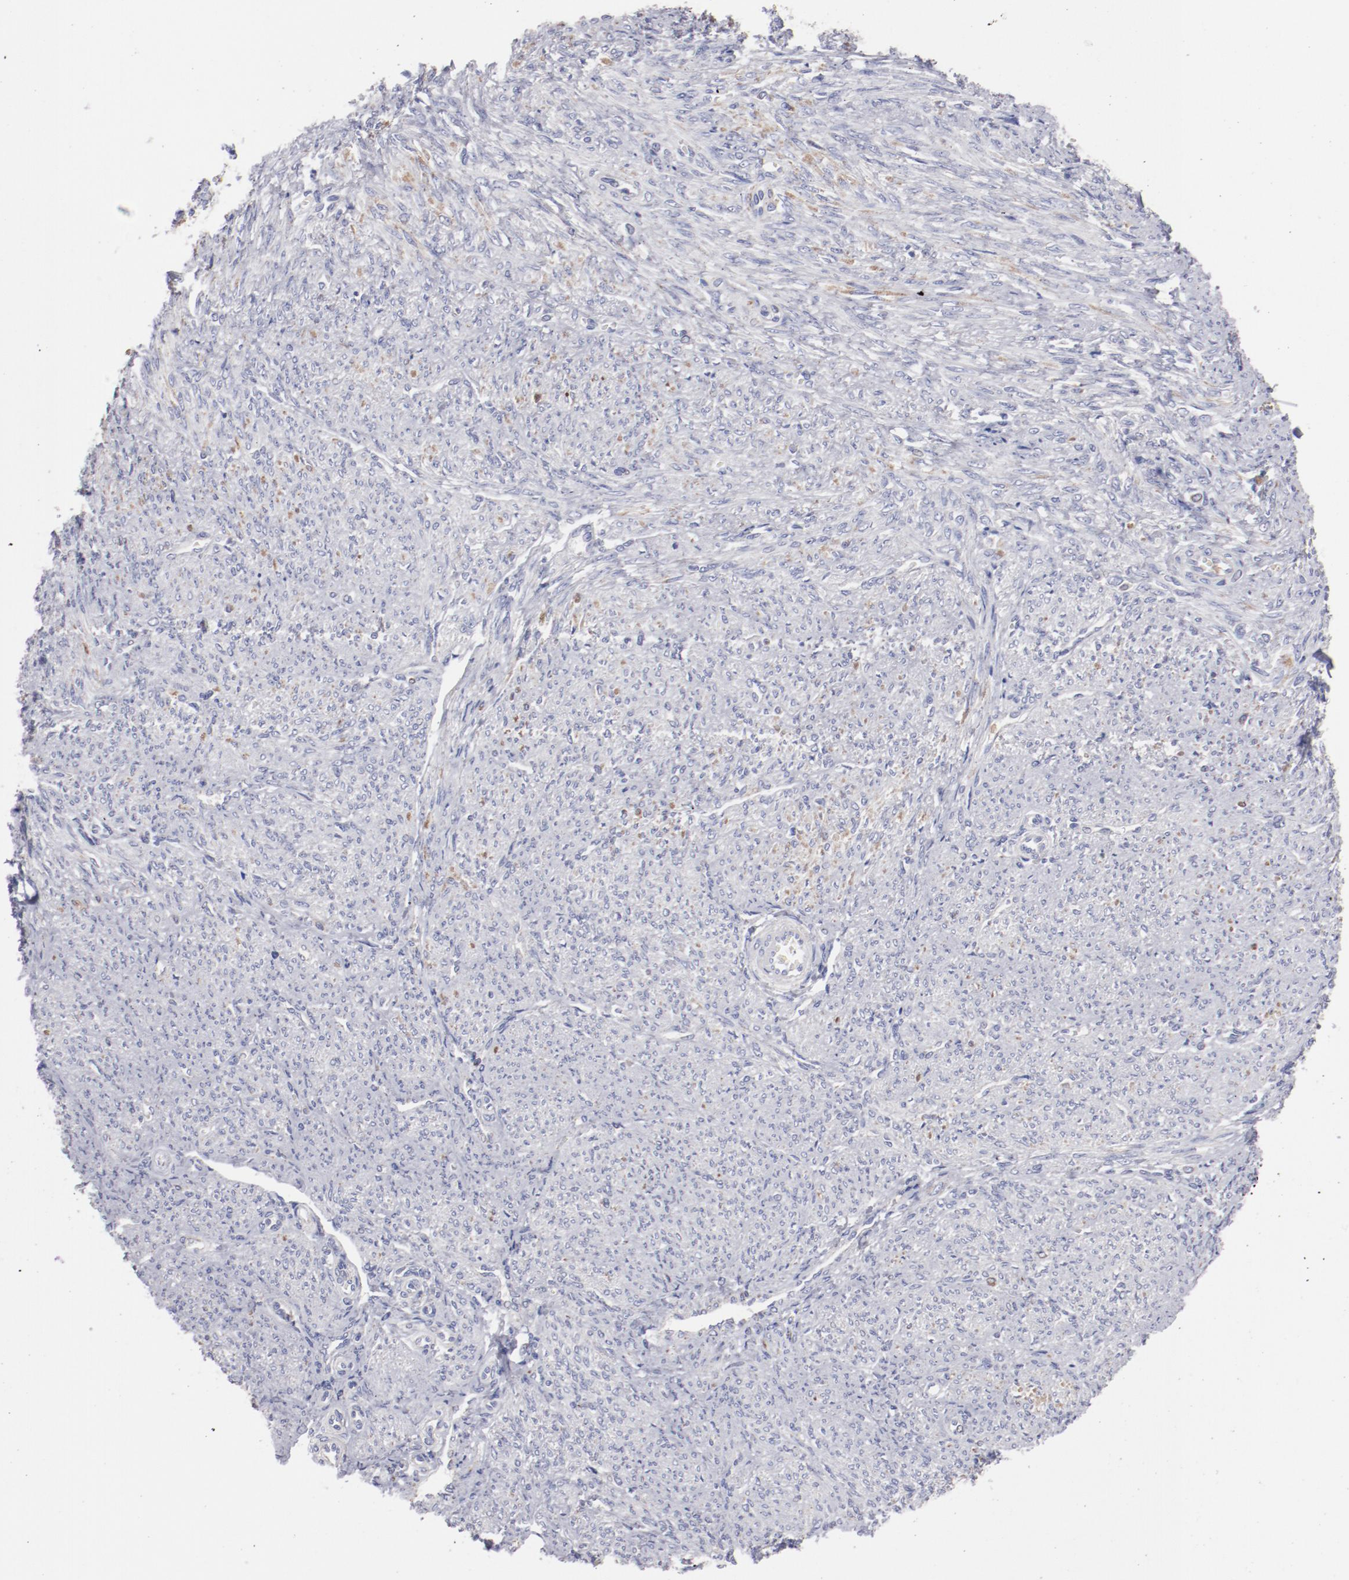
{"staining": {"intensity": "weak", "quantity": "<25%", "location": "cytoplasmic/membranous"}, "tissue": "smooth muscle", "cell_type": "Smooth muscle cells", "image_type": "normal", "snomed": [{"axis": "morphology", "description": "Normal tissue, NOS"}, {"axis": "topography", "description": "Smooth muscle"}], "caption": "The micrograph shows no significant positivity in smooth muscle cells of smooth muscle. (Stains: DAB IHC with hematoxylin counter stain, Microscopy: brightfield microscopy at high magnification).", "gene": "FGR", "patient": {"sex": "female", "age": 65}}